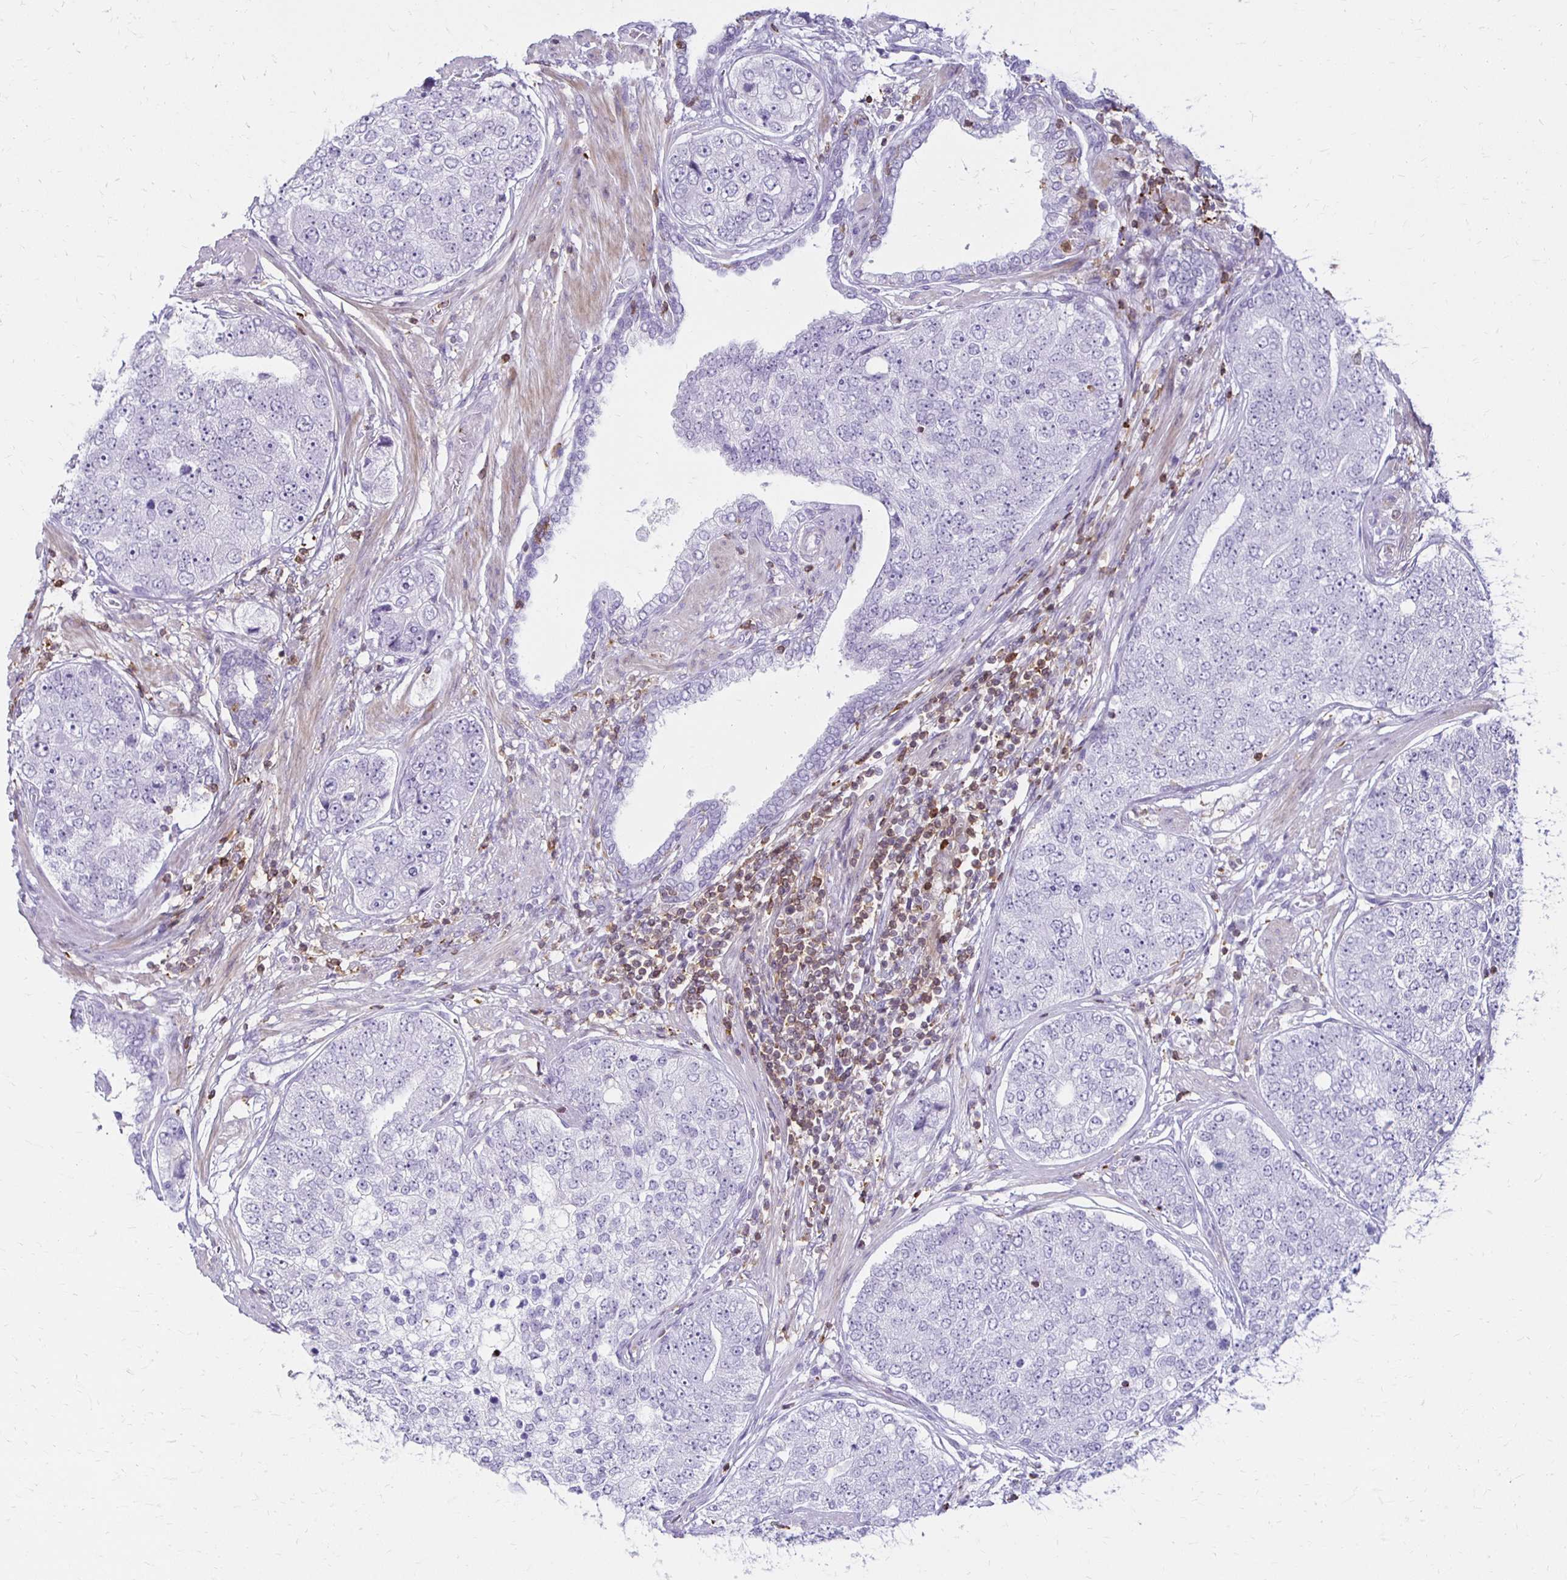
{"staining": {"intensity": "negative", "quantity": "none", "location": "none"}, "tissue": "prostate cancer", "cell_type": "Tumor cells", "image_type": "cancer", "snomed": [{"axis": "morphology", "description": "Adenocarcinoma, High grade"}, {"axis": "topography", "description": "Prostate"}], "caption": "Immunohistochemistry of human prostate adenocarcinoma (high-grade) exhibits no expression in tumor cells. (DAB IHC with hematoxylin counter stain).", "gene": "CCL21", "patient": {"sex": "male", "age": 60}}